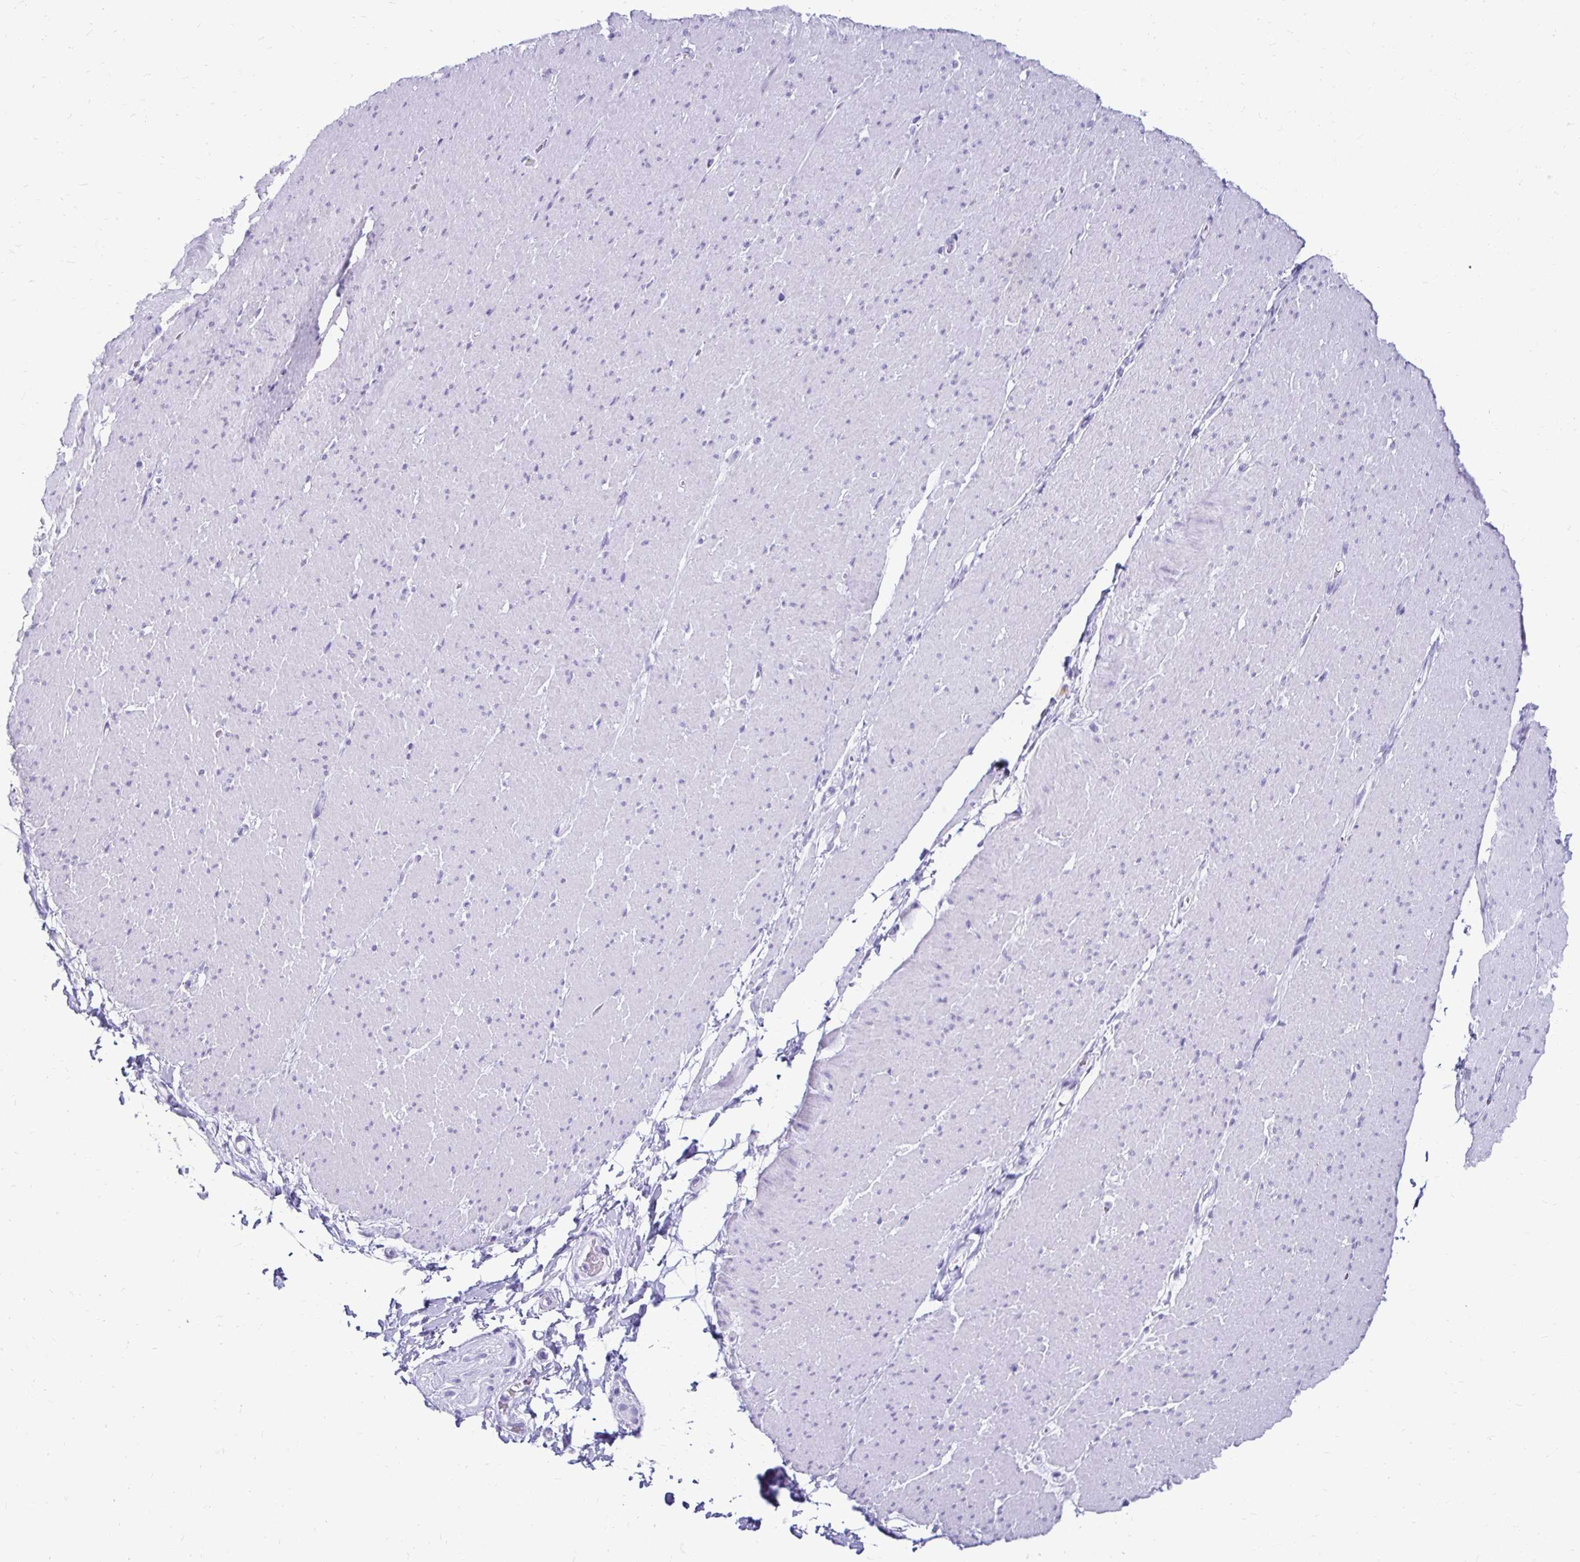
{"staining": {"intensity": "negative", "quantity": "none", "location": "none"}, "tissue": "smooth muscle", "cell_type": "Smooth muscle cells", "image_type": "normal", "snomed": [{"axis": "morphology", "description": "Normal tissue, NOS"}, {"axis": "topography", "description": "Smooth muscle"}, {"axis": "topography", "description": "Rectum"}], "caption": "The image shows no staining of smooth muscle cells in normal smooth muscle.", "gene": "CST6", "patient": {"sex": "male", "age": 53}}